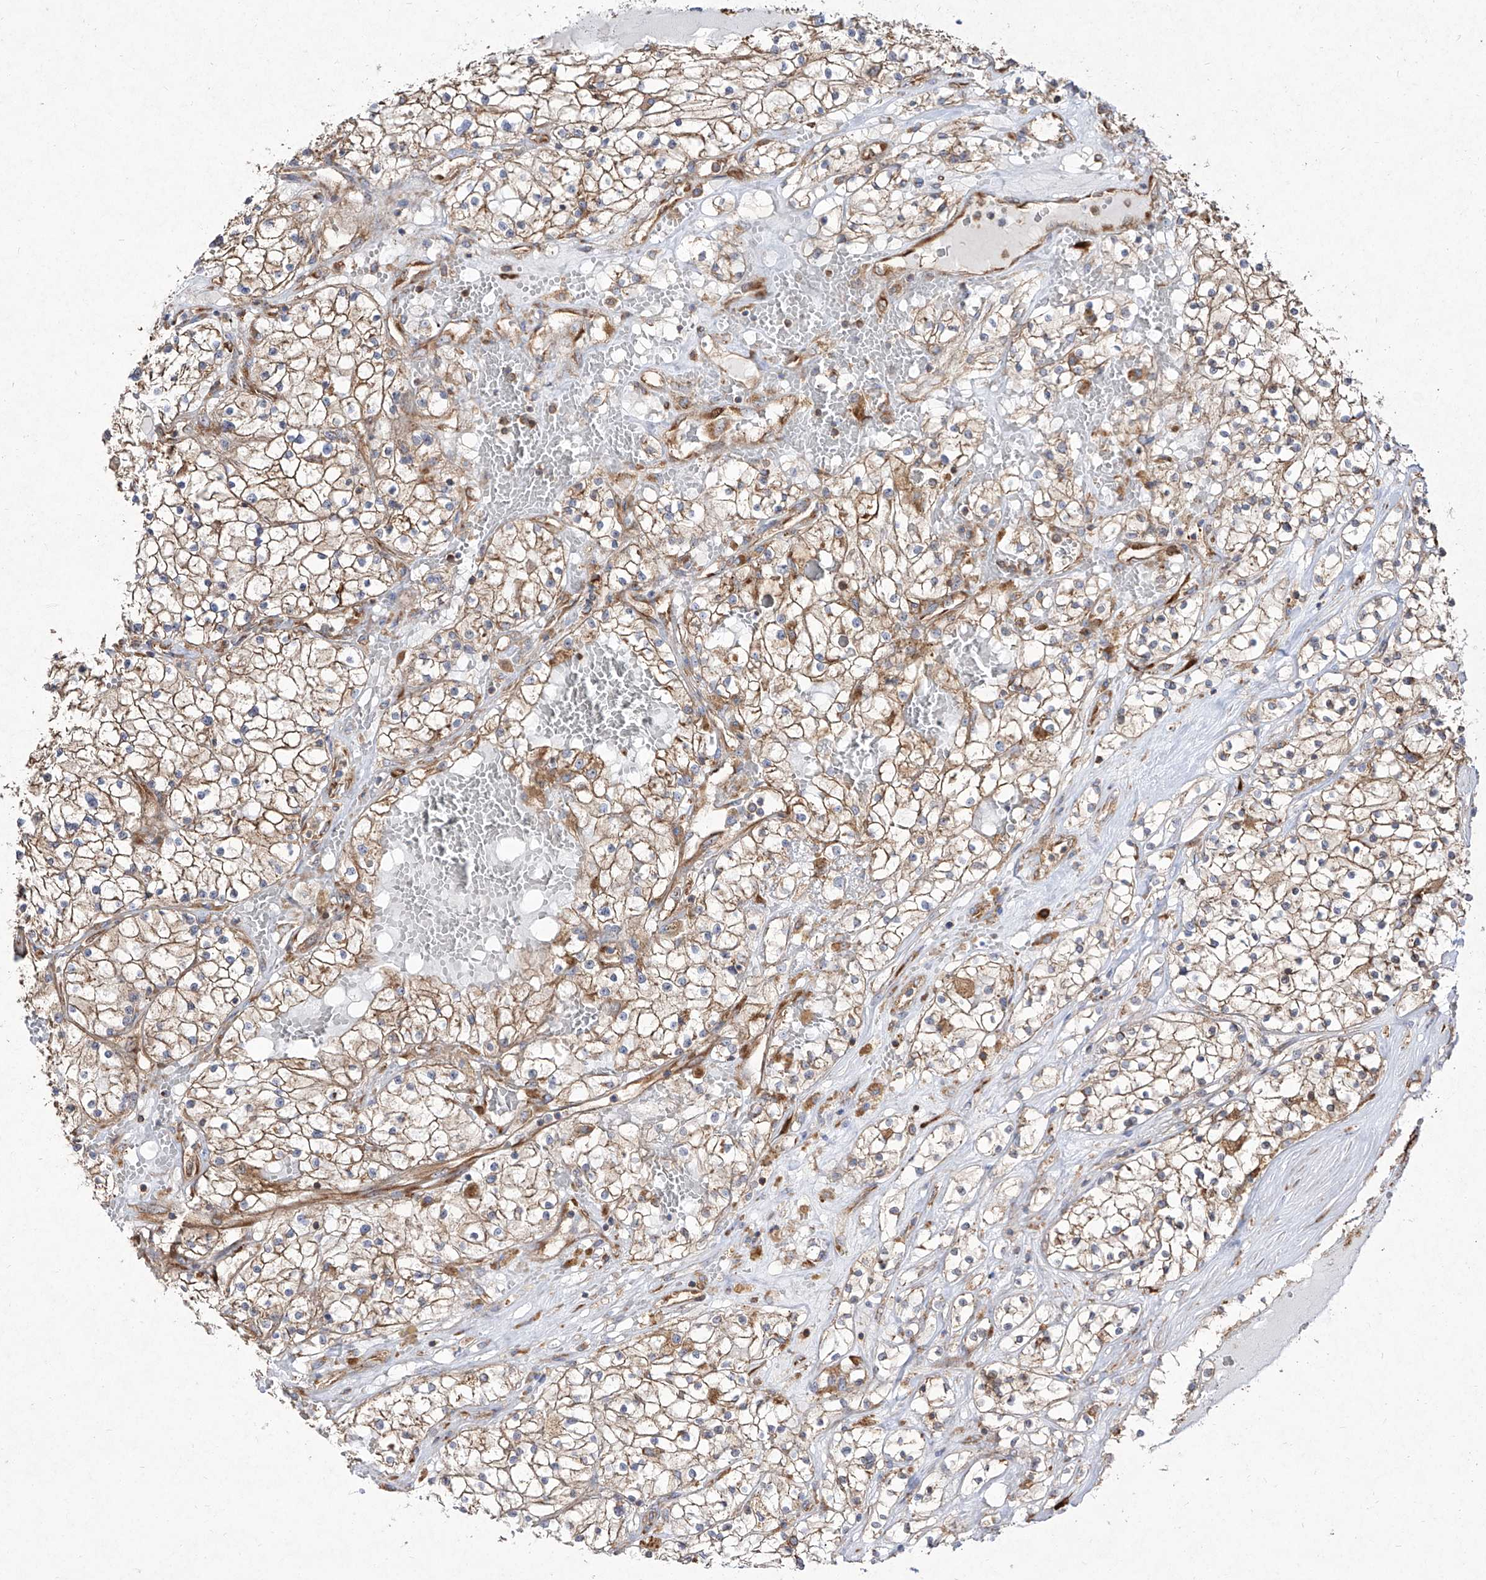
{"staining": {"intensity": "moderate", "quantity": ">75%", "location": "cytoplasmic/membranous"}, "tissue": "renal cancer", "cell_type": "Tumor cells", "image_type": "cancer", "snomed": [{"axis": "morphology", "description": "Normal tissue, NOS"}, {"axis": "morphology", "description": "Adenocarcinoma, NOS"}, {"axis": "topography", "description": "Kidney"}], "caption": "Protein expression analysis of human renal adenocarcinoma reveals moderate cytoplasmic/membranous staining in approximately >75% of tumor cells. (IHC, brightfield microscopy, high magnification).", "gene": "RPS25", "patient": {"sex": "male", "age": 68}}